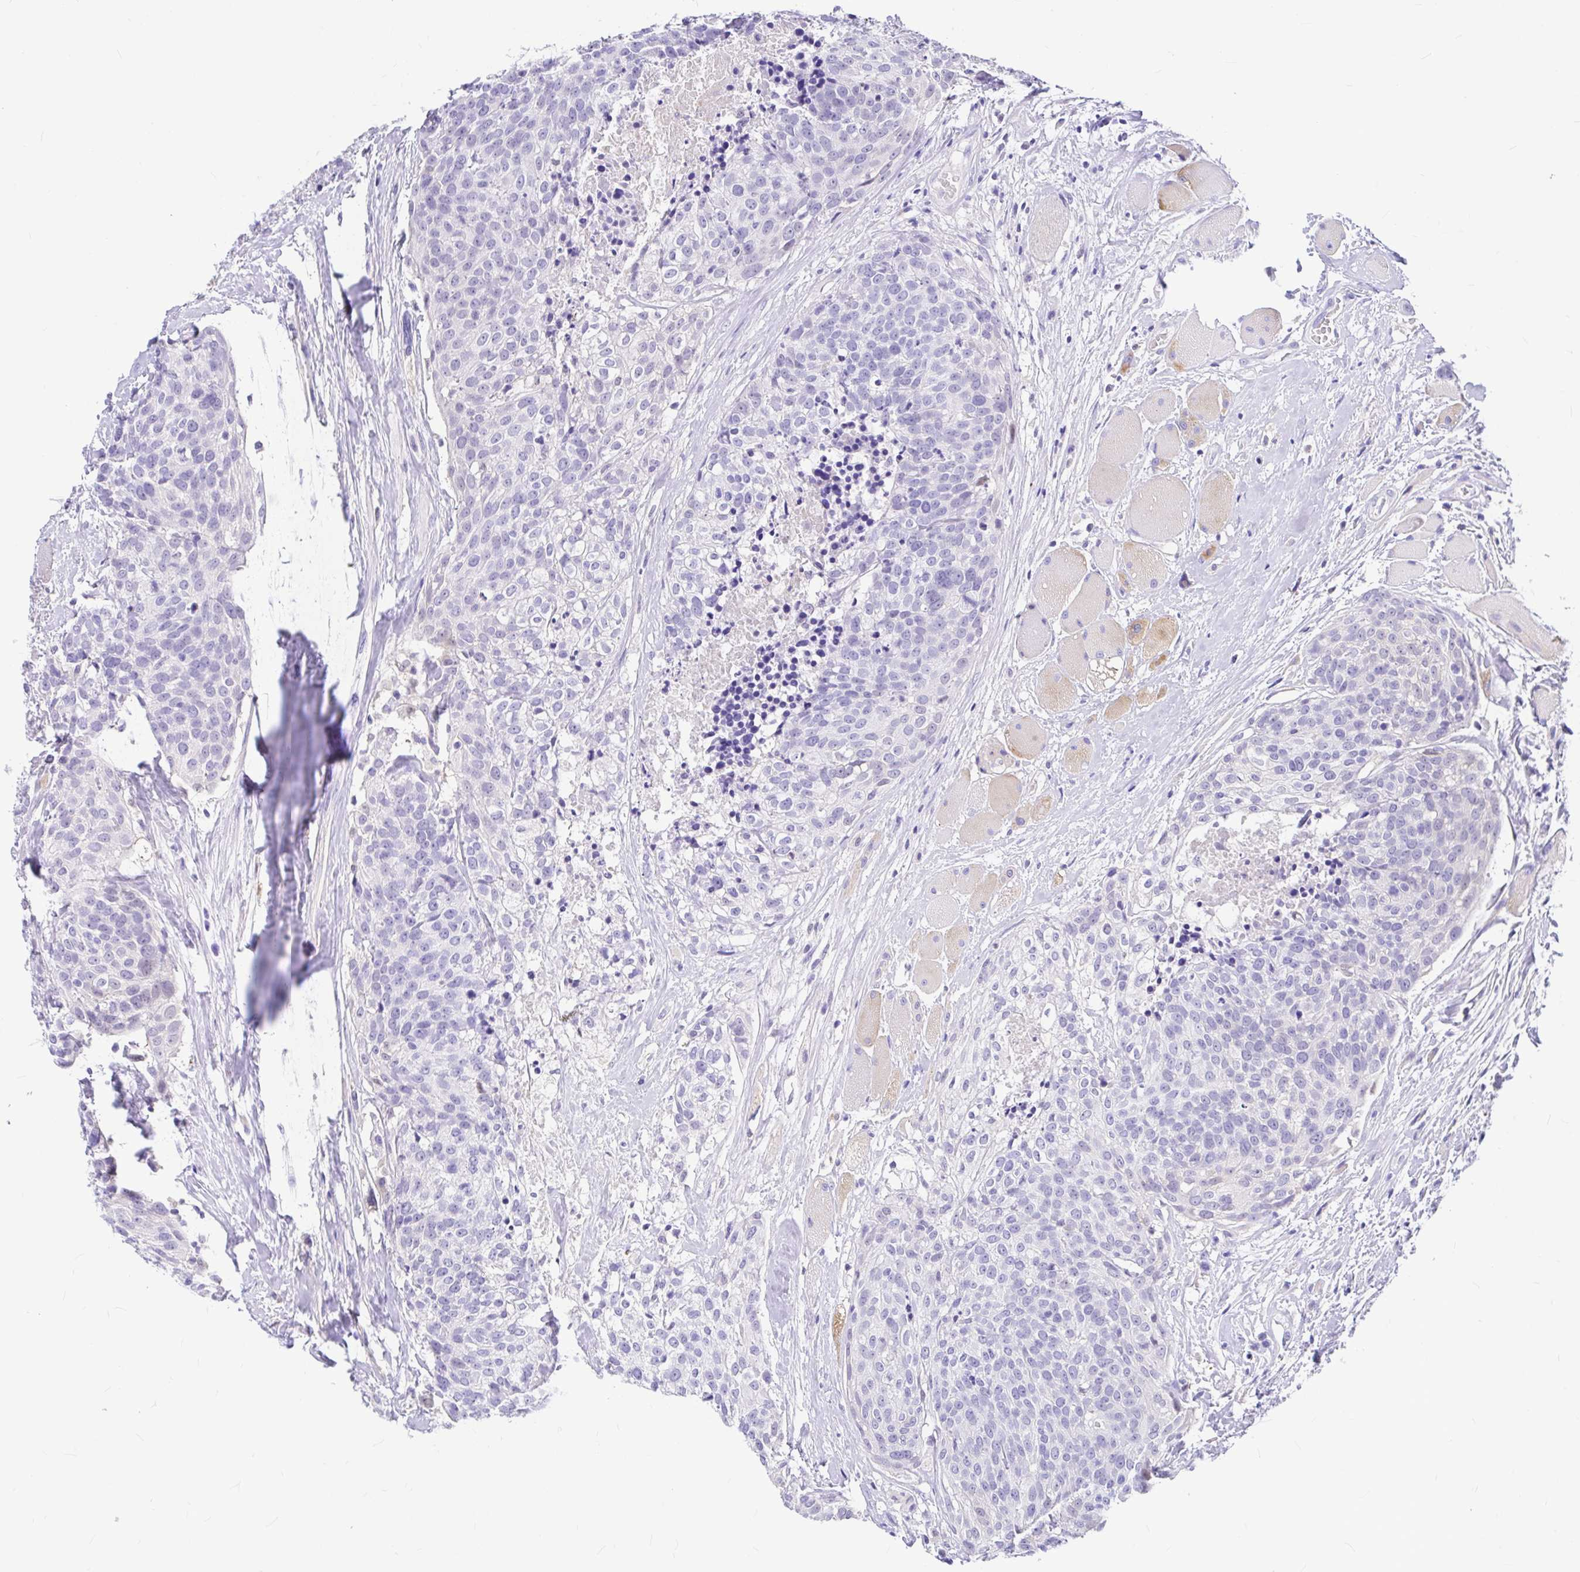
{"staining": {"intensity": "negative", "quantity": "none", "location": "none"}, "tissue": "head and neck cancer", "cell_type": "Tumor cells", "image_type": "cancer", "snomed": [{"axis": "morphology", "description": "Squamous cell carcinoma, NOS"}, {"axis": "topography", "description": "Oral tissue"}, {"axis": "topography", "description": "Head-Neck"}], "caption": "DAB (3,3'-diaminobenzidine) immunohistochemical staining of human head and neck cancer (squamous cell carcinoma) displays no significant staining in tumor cells. (DAB (3,3'-diaminobenzidine) IHC, high magnification).", "gene": "CLEC1B", "patient": {"sex": "male", "age": 64}}